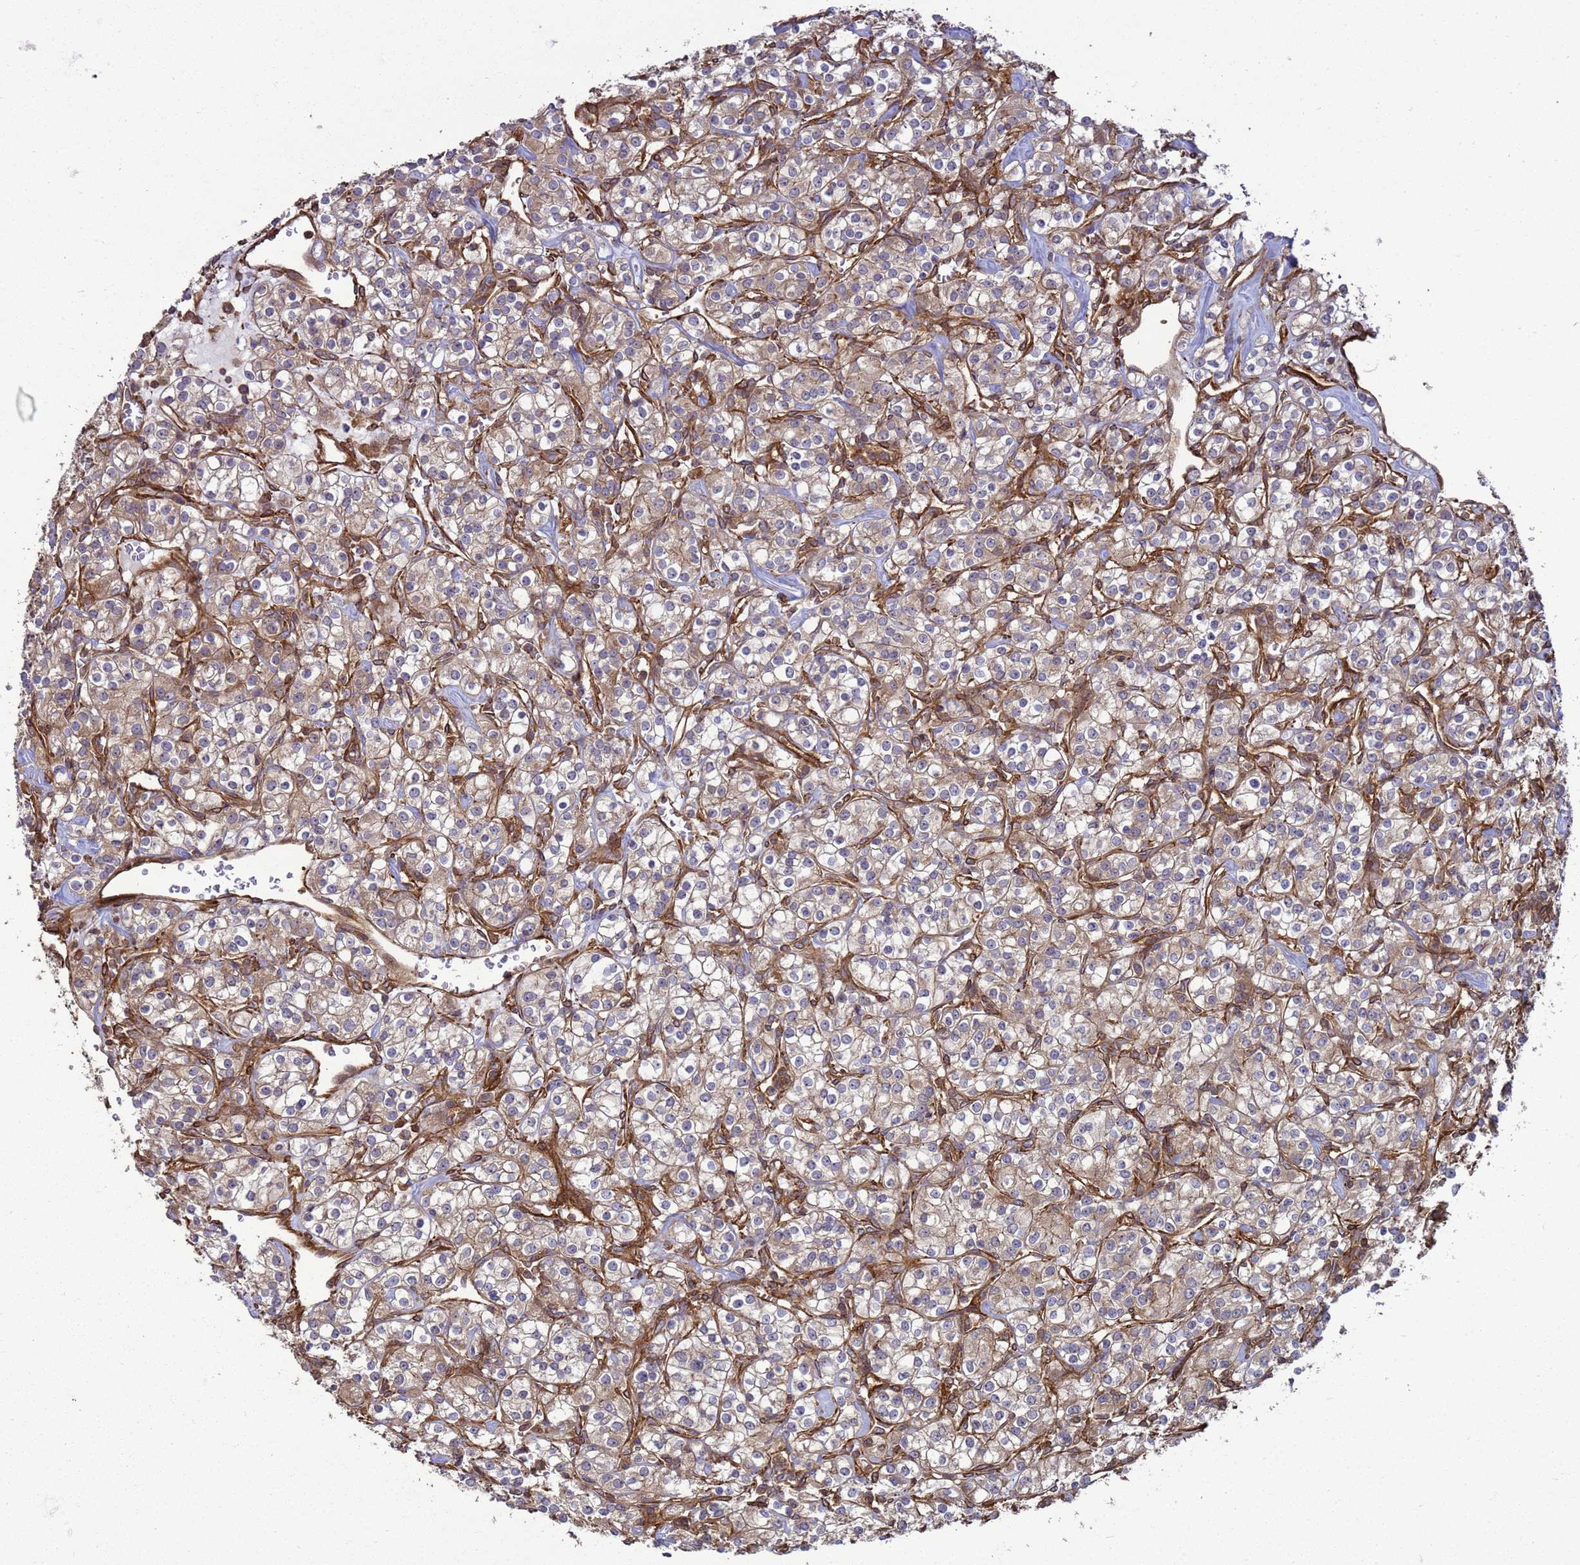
{"staining": {"intensity": "weak", "quantity": ">75%", "location": "cytoplasmic/membranous"}, "tissue": "renal cancer", "cell_type": "Tumor cells", "image_type": "cancer", "snomed": [{"axis": "morphology", "description": "Adenocarcinoma, NOS"}, {"axis": "topography", "description": "Kidney"}], "caption": "Brown immunohistochemical staining in renal cancer (adenocarcinoma) reveals weak cytoplasmic/membranous expression in about >75% of tumor cells. (IHC, brightfield microscopy, high magnification).", "gene": "CNOT1", "patient": {"sex": "male", "age": 77}}